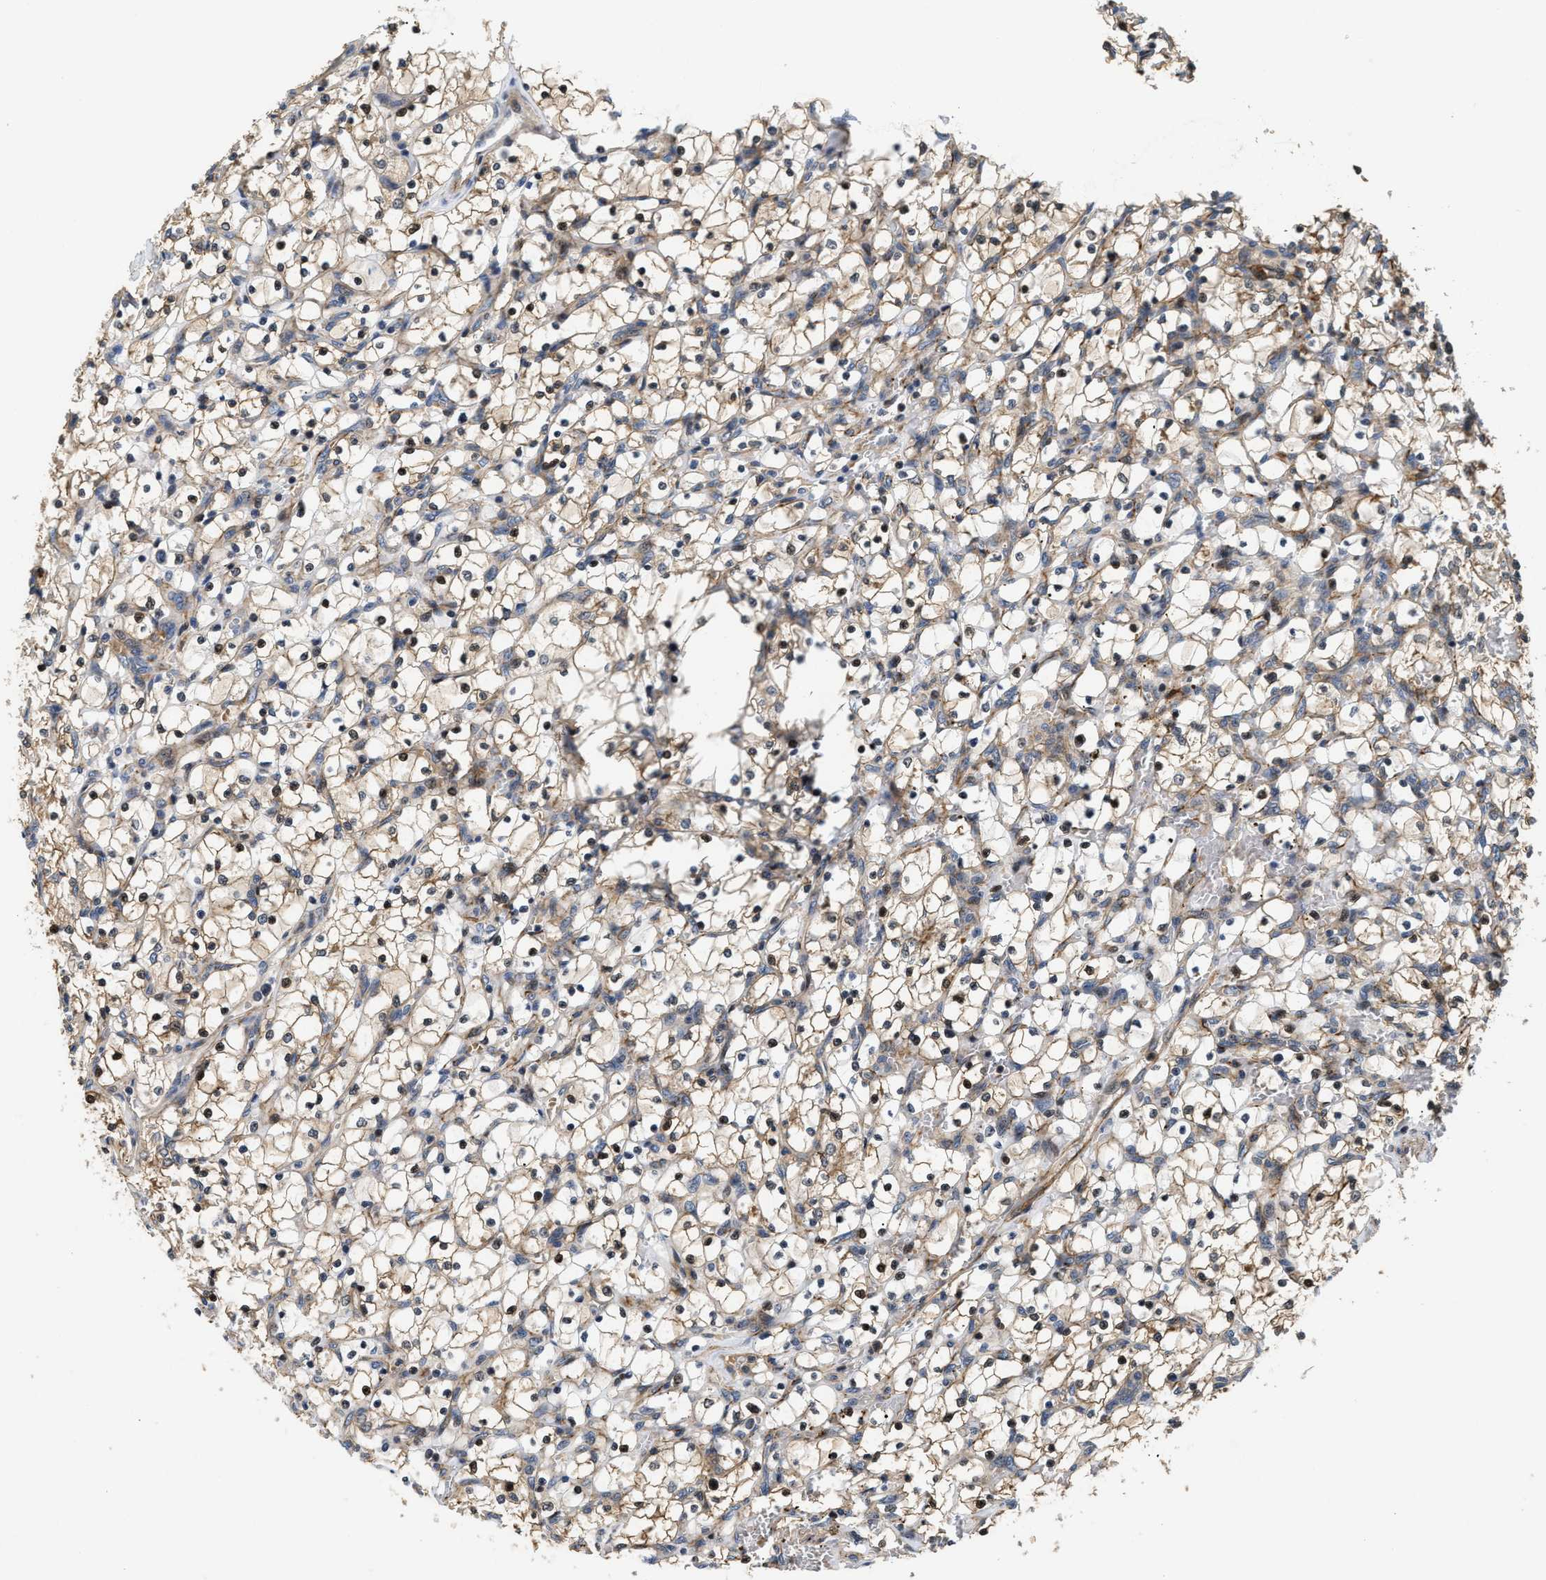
{"staining": {"intensity": "moderate", "quantity": ">75%", "location": "cytoplasmic/membranous,nuclear"}, "tissue": "renal cancer", "cell_type": "Tumor cells", "image_type": "cancer", "snomed": [{"axis": "morphology", "description": "Adenocarcinoma, NOS"}, {"axis": "topography", "description": "Kidney"}], "caption": "A histopathology image of human renal cancer stained for a protein shows moderate cytoplasmic/membranous and nuclear brown staining in tumor cells.", "gene": "ALDH3A2", "patient": {"sex": "female", "age": 69}}